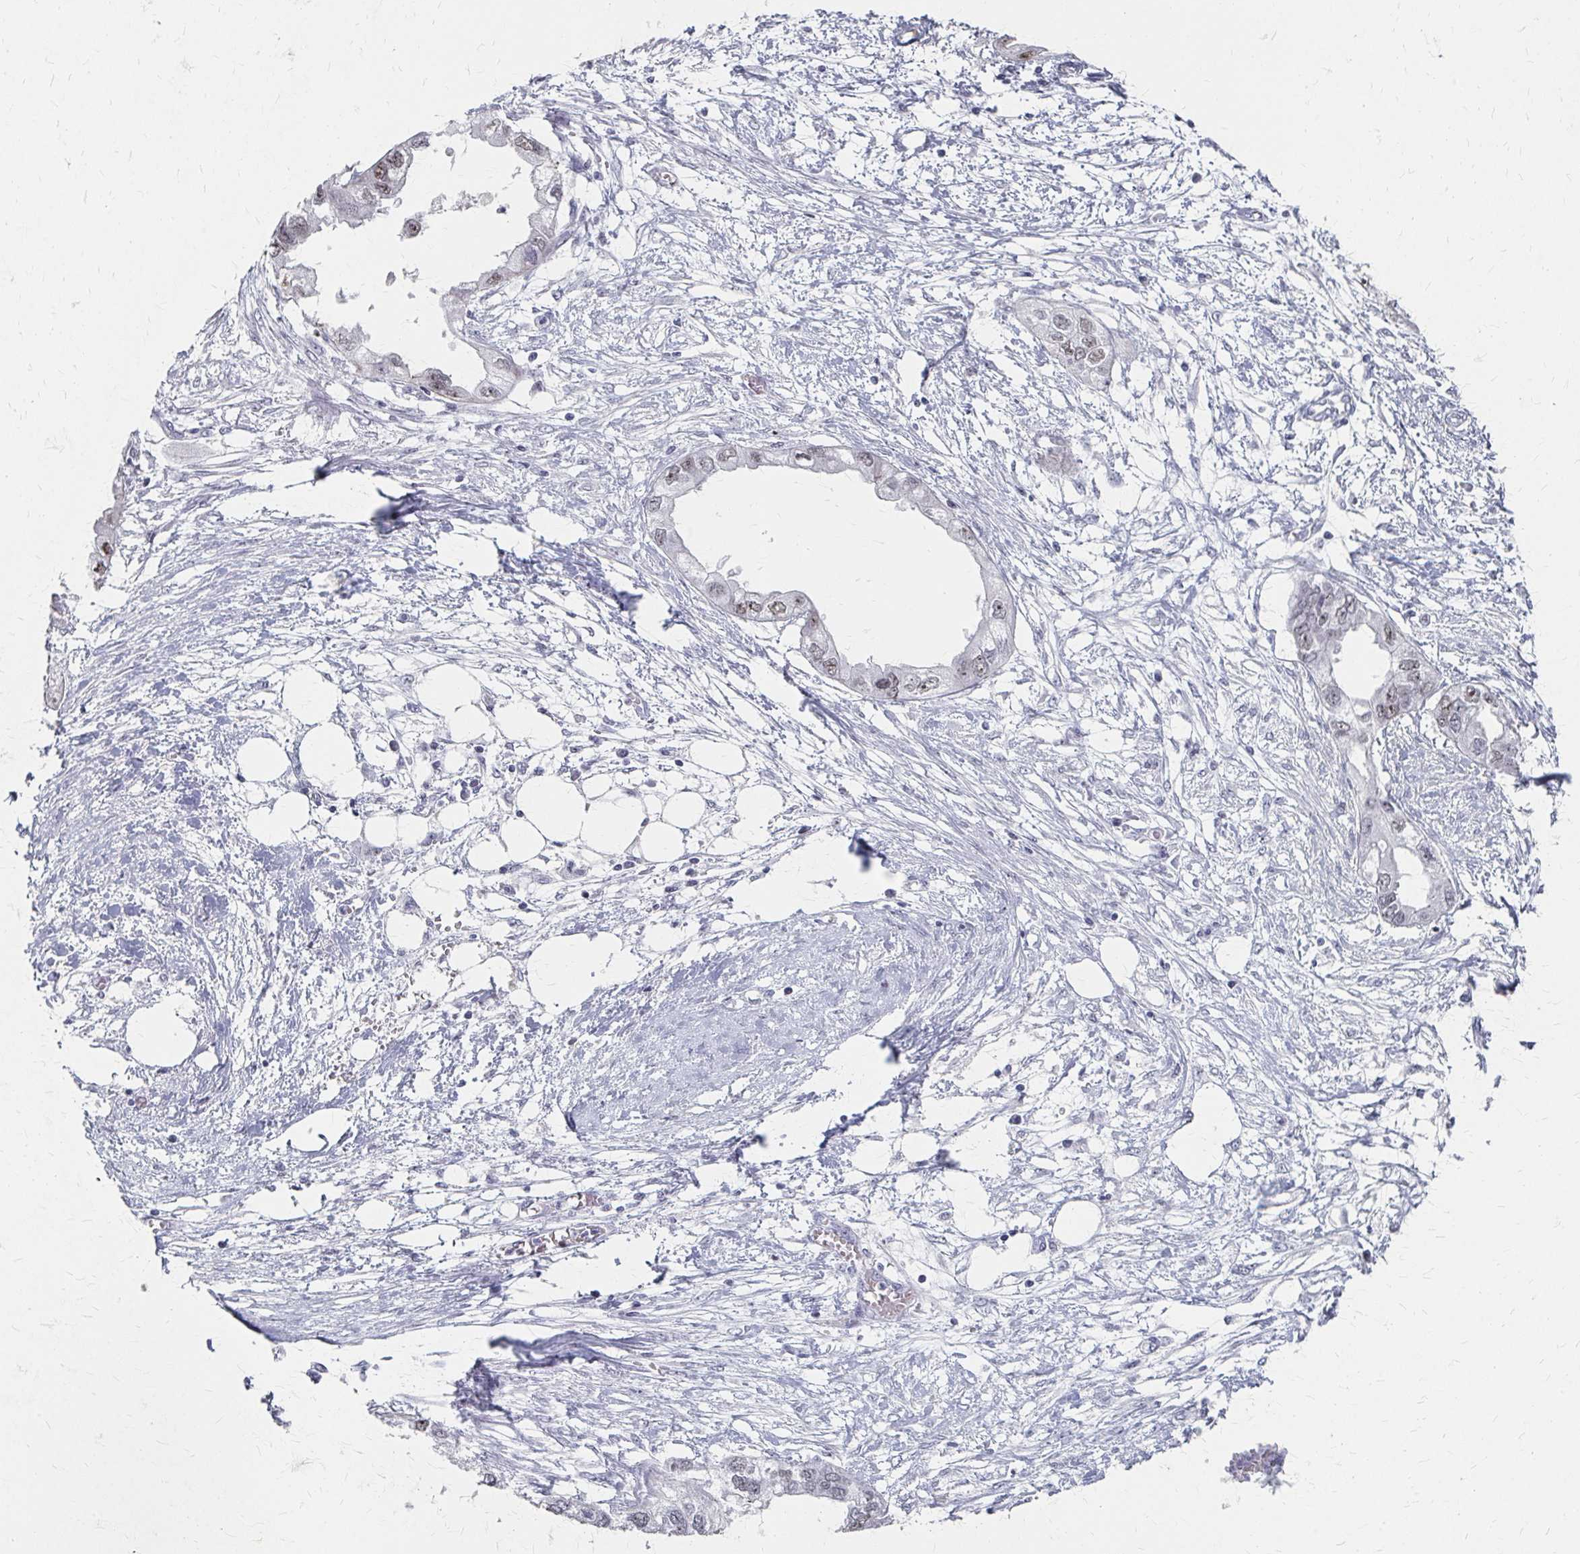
{"staining": {"intensity": "weak", "quantity": "<25%", "location": "nuclear"}, "tissue": "endometrial cancer", "cell_type": "Tumor cells", "image_type": "cancer", "snomed": [{"axis": "morphology", "description": "Adenocarcinoma, NOS"}, {"axis": "morphology", "description": "Adenocarcinoma, metastatic, NOS"}, {"axis": "topography", "description": "Adipose tissue"}, {"axis": "topography", "description": "Endometrium"}], "caption": "An image of human endometrial cancer is negative for staining in tumor cells.", "gene": "PES1", "patient": {"sex": "female", "age": 67}}